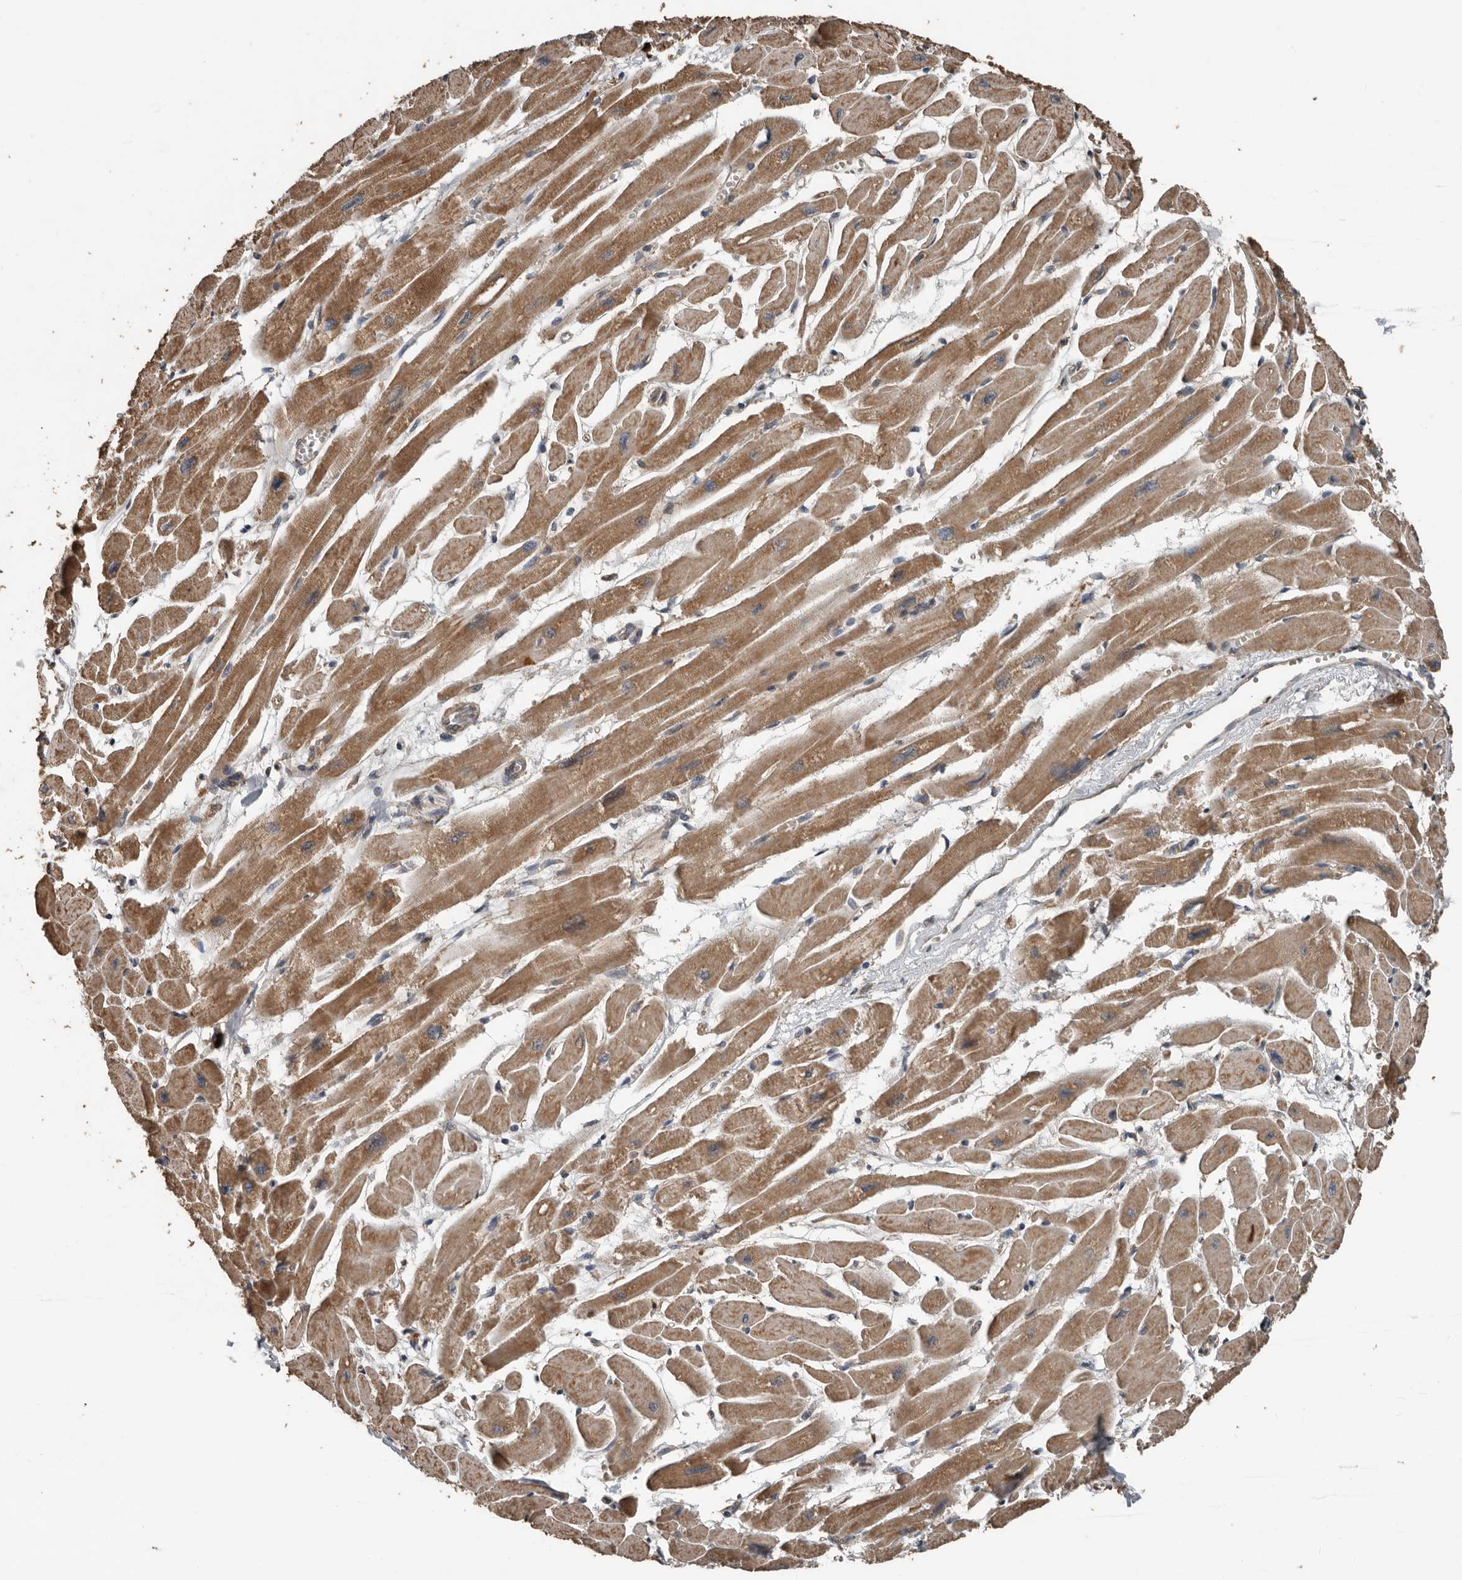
{"staining": {"intensity": "moderate", "quantity": ">75%", "location": "cytoplasmic/membranous"}, "tissue": "heart muscle", "cell_type": "Cardiomyocytes", "image_type": "normal", "snomed": [{"axis": "morphology", "description": "Normal tissue, NOS"}, {"axis": "topography", "description": "Heart"}], "caption": "Protein positivity by IHC reveals moderate cytoplasmic/membranous positivity in about >75% of cardiomyocytes in unremarkable heart muscle.", "gene": "RNF207", "patient": {"sex": "female", "age": 54}}